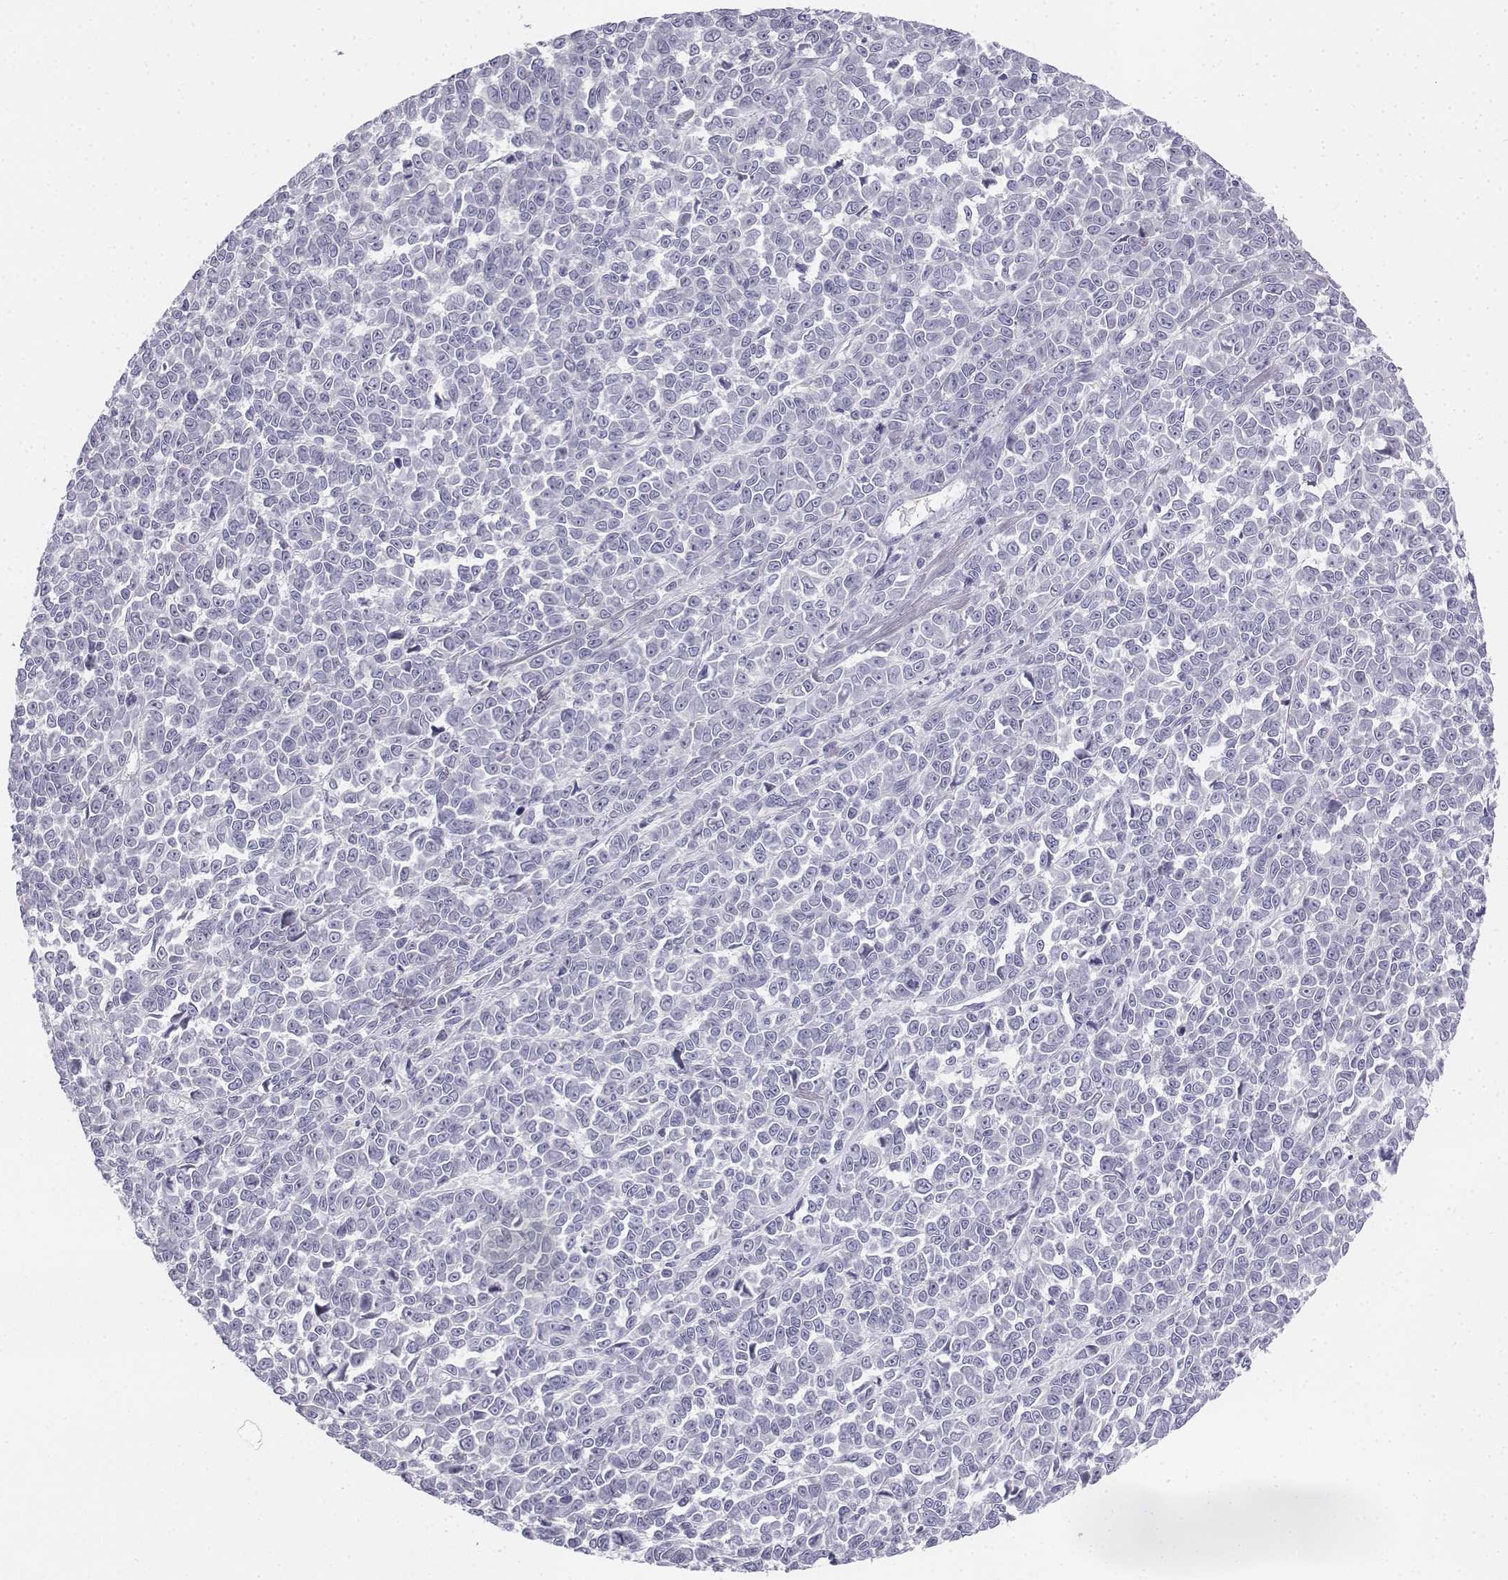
{"staining": {"intensity": "negative", "quantity": "none", "location": "none"}, "tissue": "melanoma", "cell_type": "Tumor cells", "image_type": "cancer", "snomed": [{"axis": "morphology", "description": "Malignant melanoma, NOS"}, {"axis": "topography", "description": "Skin"}], "caption": "A micrograph of human melanoma is negative for staining in tumor cells.", "gene": "PENK", "patient": {"sex": "female", "age": 95}}